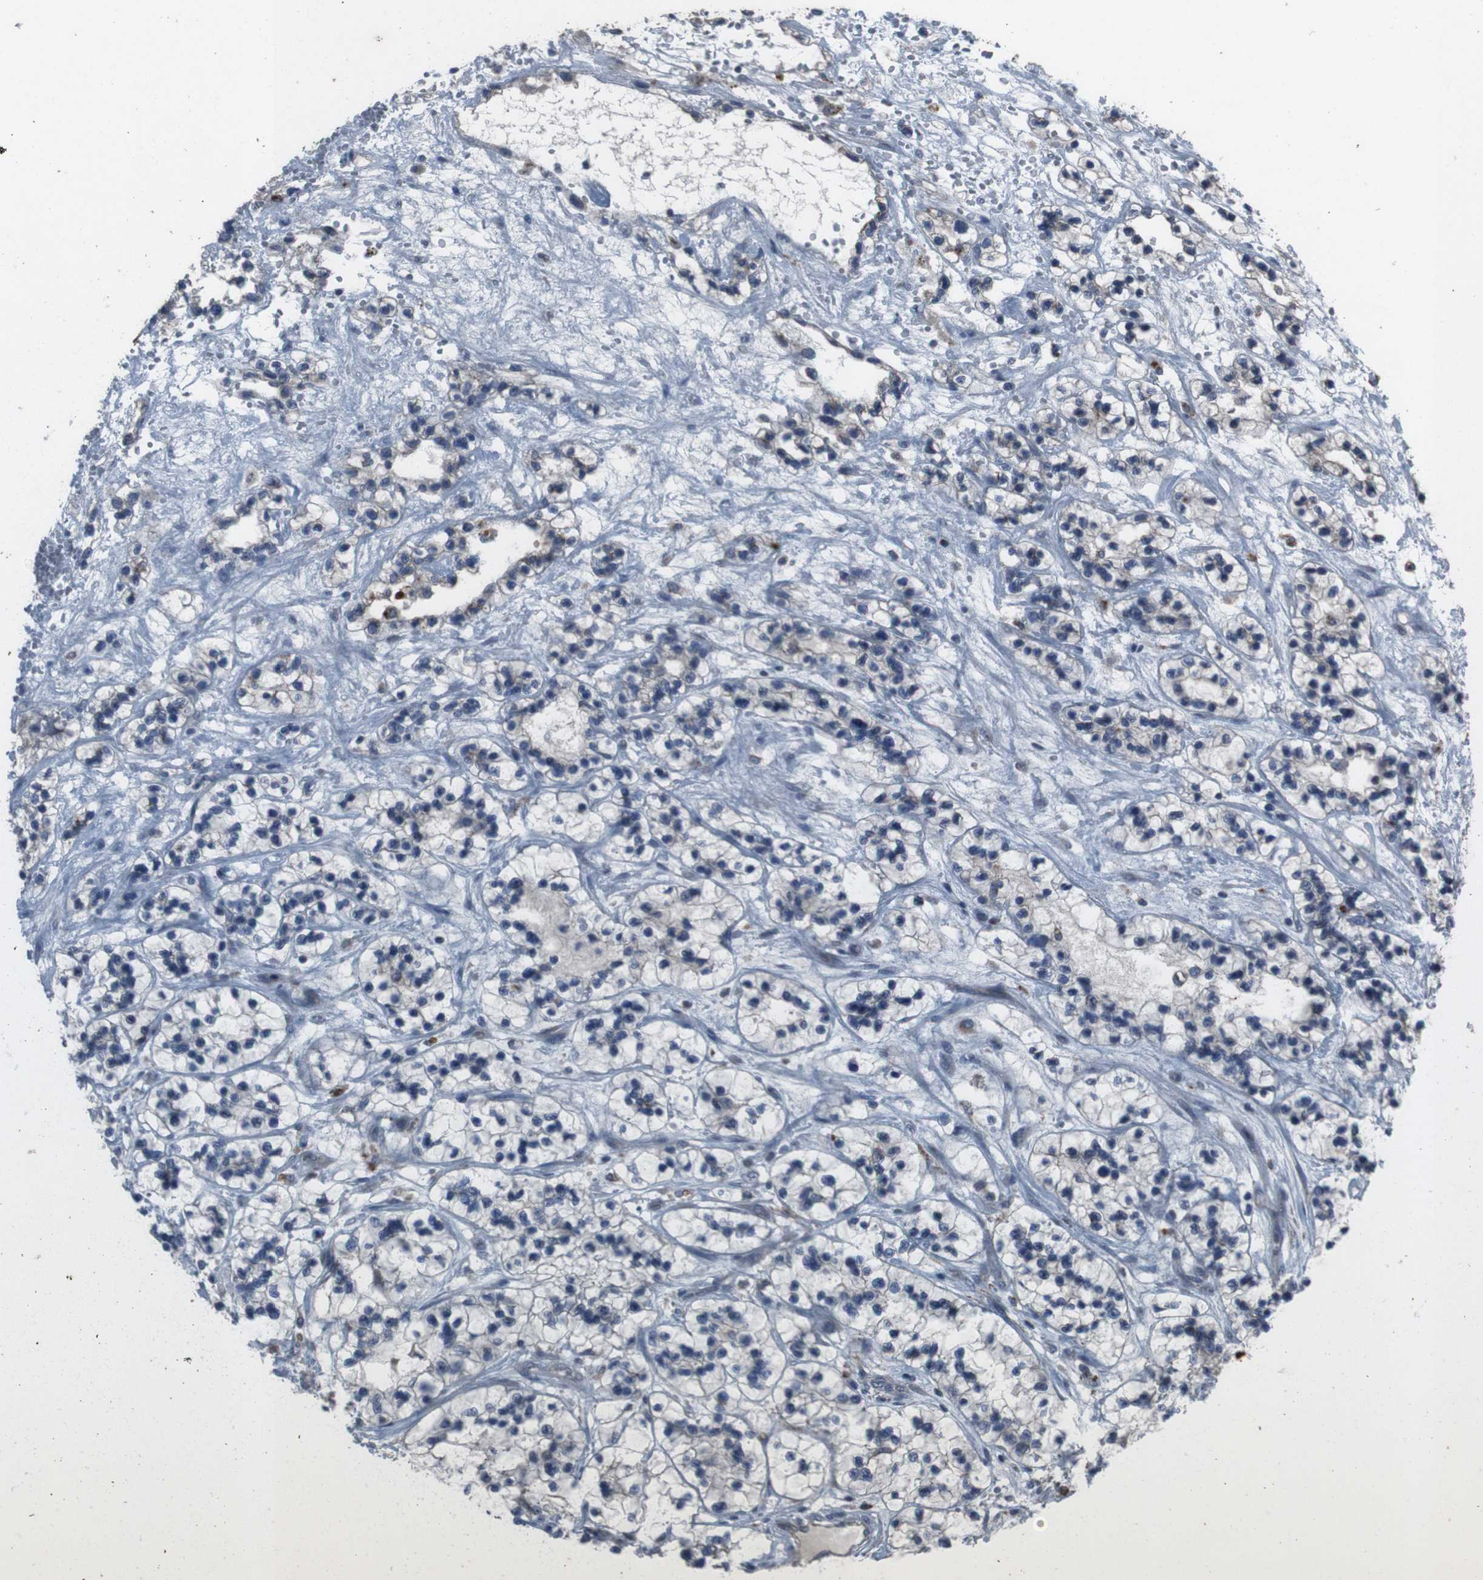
{"staining": {"intensity": "negative", "quantity": "none", "location": "none"}, "tissue": "renal cancer", "cell_type": "Tumor cells", "image_type": "cancer", "snomed": [{"axis": "morphology", "description": "Adenocarcinoma, NOS"}, {"axis": "topography", "description": "Kidney"}], "caption": "Renal cancer was stained to show a protein in brown. There is no significant positivity in tumor cells.", "gene": "EFNA5", "patient": {"sex": "female", "age": 57}}